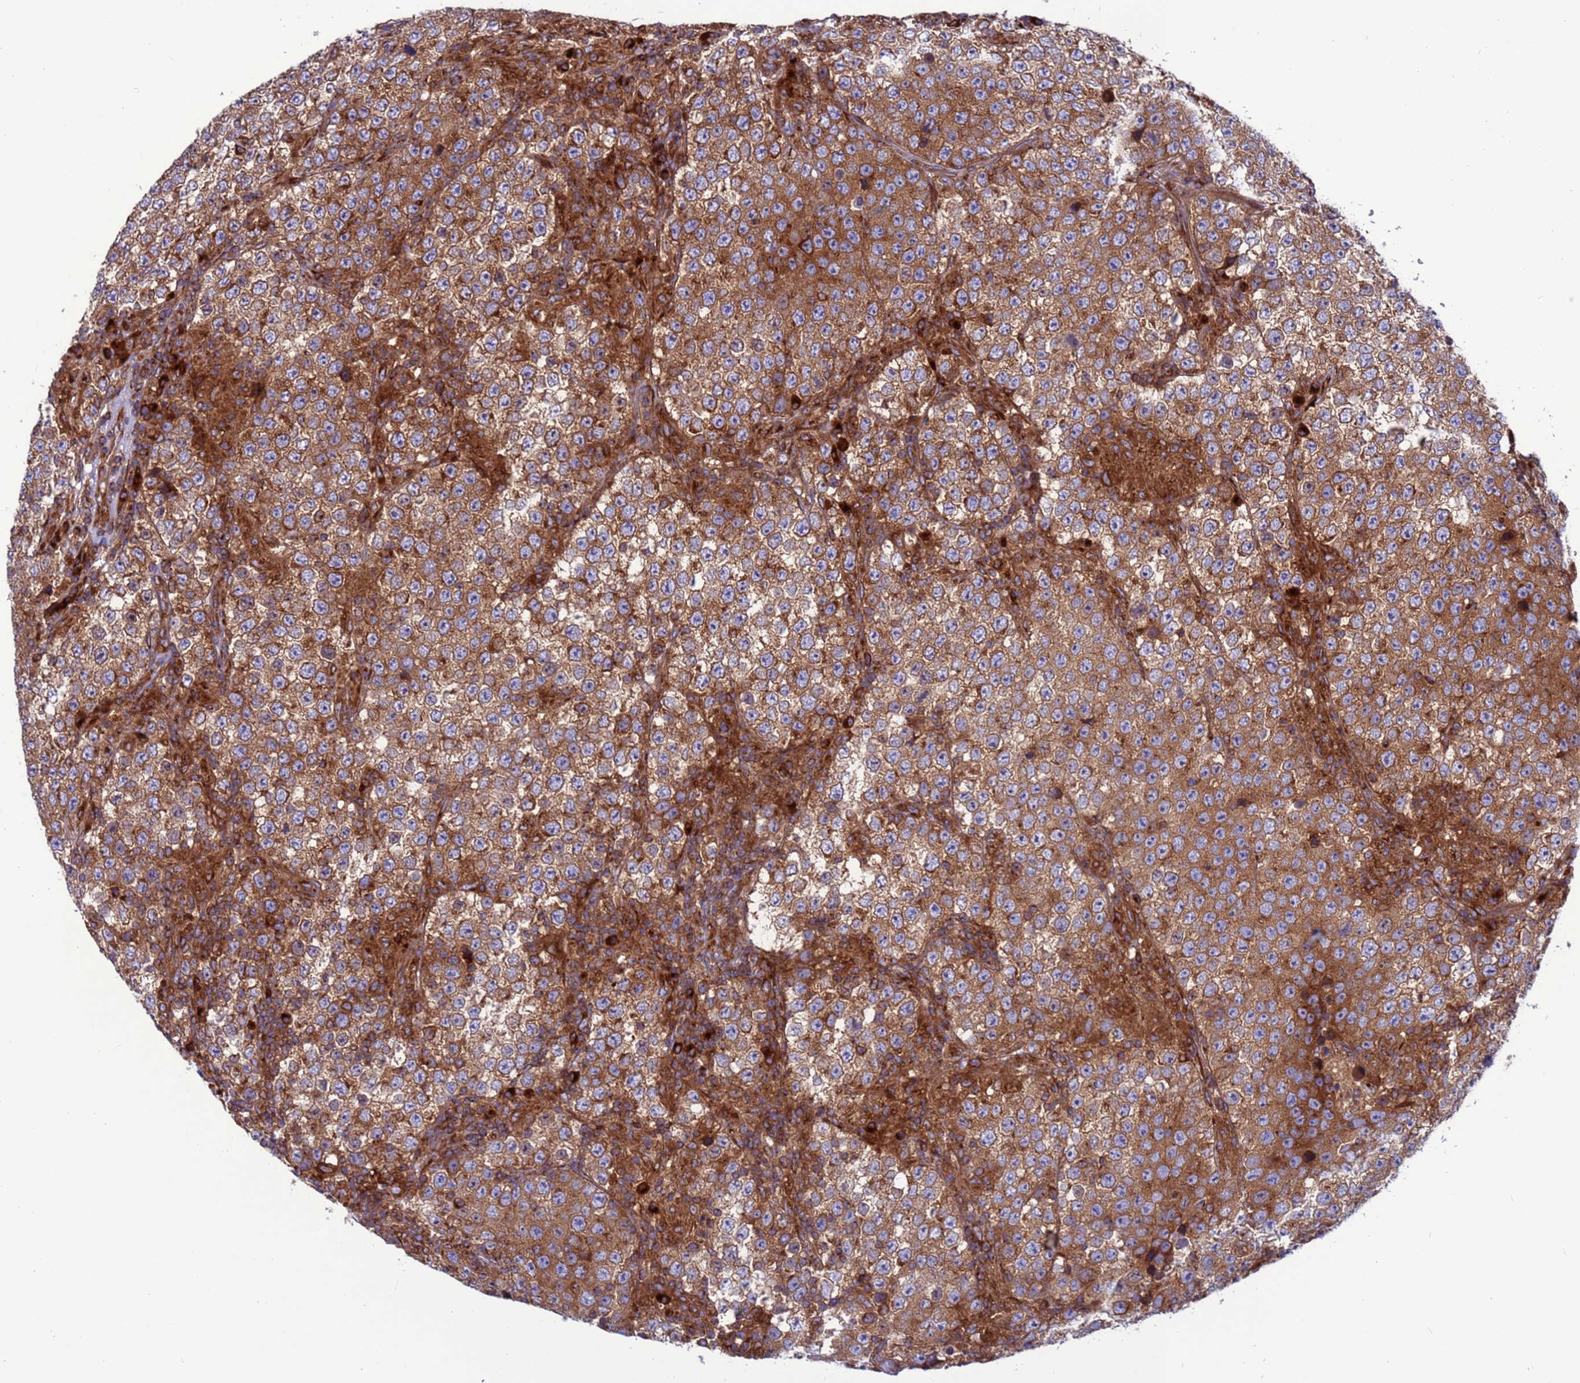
{"staining": {"intensity": "moderate", "quantity": ">75%", "location": "cytoplasmic/membranous"}, "tissue": "testis cancer", "cell_type": "Tumor cells", "image_type": "cancer", "snomed": [{"axis": "morphology", "description": "Normal tissue, NOS"}, {"axis": "morphology", "description": "Urothelial carcinoma, High grade"}, {"axis": "morphology", "description": "Seminoma, NOS"}, {"axis": "morphology", "description": "Carcinoma, Embryonal, NOS"}, {"axis": "topography", "description": "Urinary bladder"}, {"axis": "topography", "description": "Testis"}], "caption": "Moderate cytoplasmic/membranous positivity for a protein is seen in approximately >75% of tumor cells of testis cancer (embryonal carcinoma) using immunohistochemistry.", "gene": "ZC3HAV1", "patient": {"sex": "male", "age": 41}}